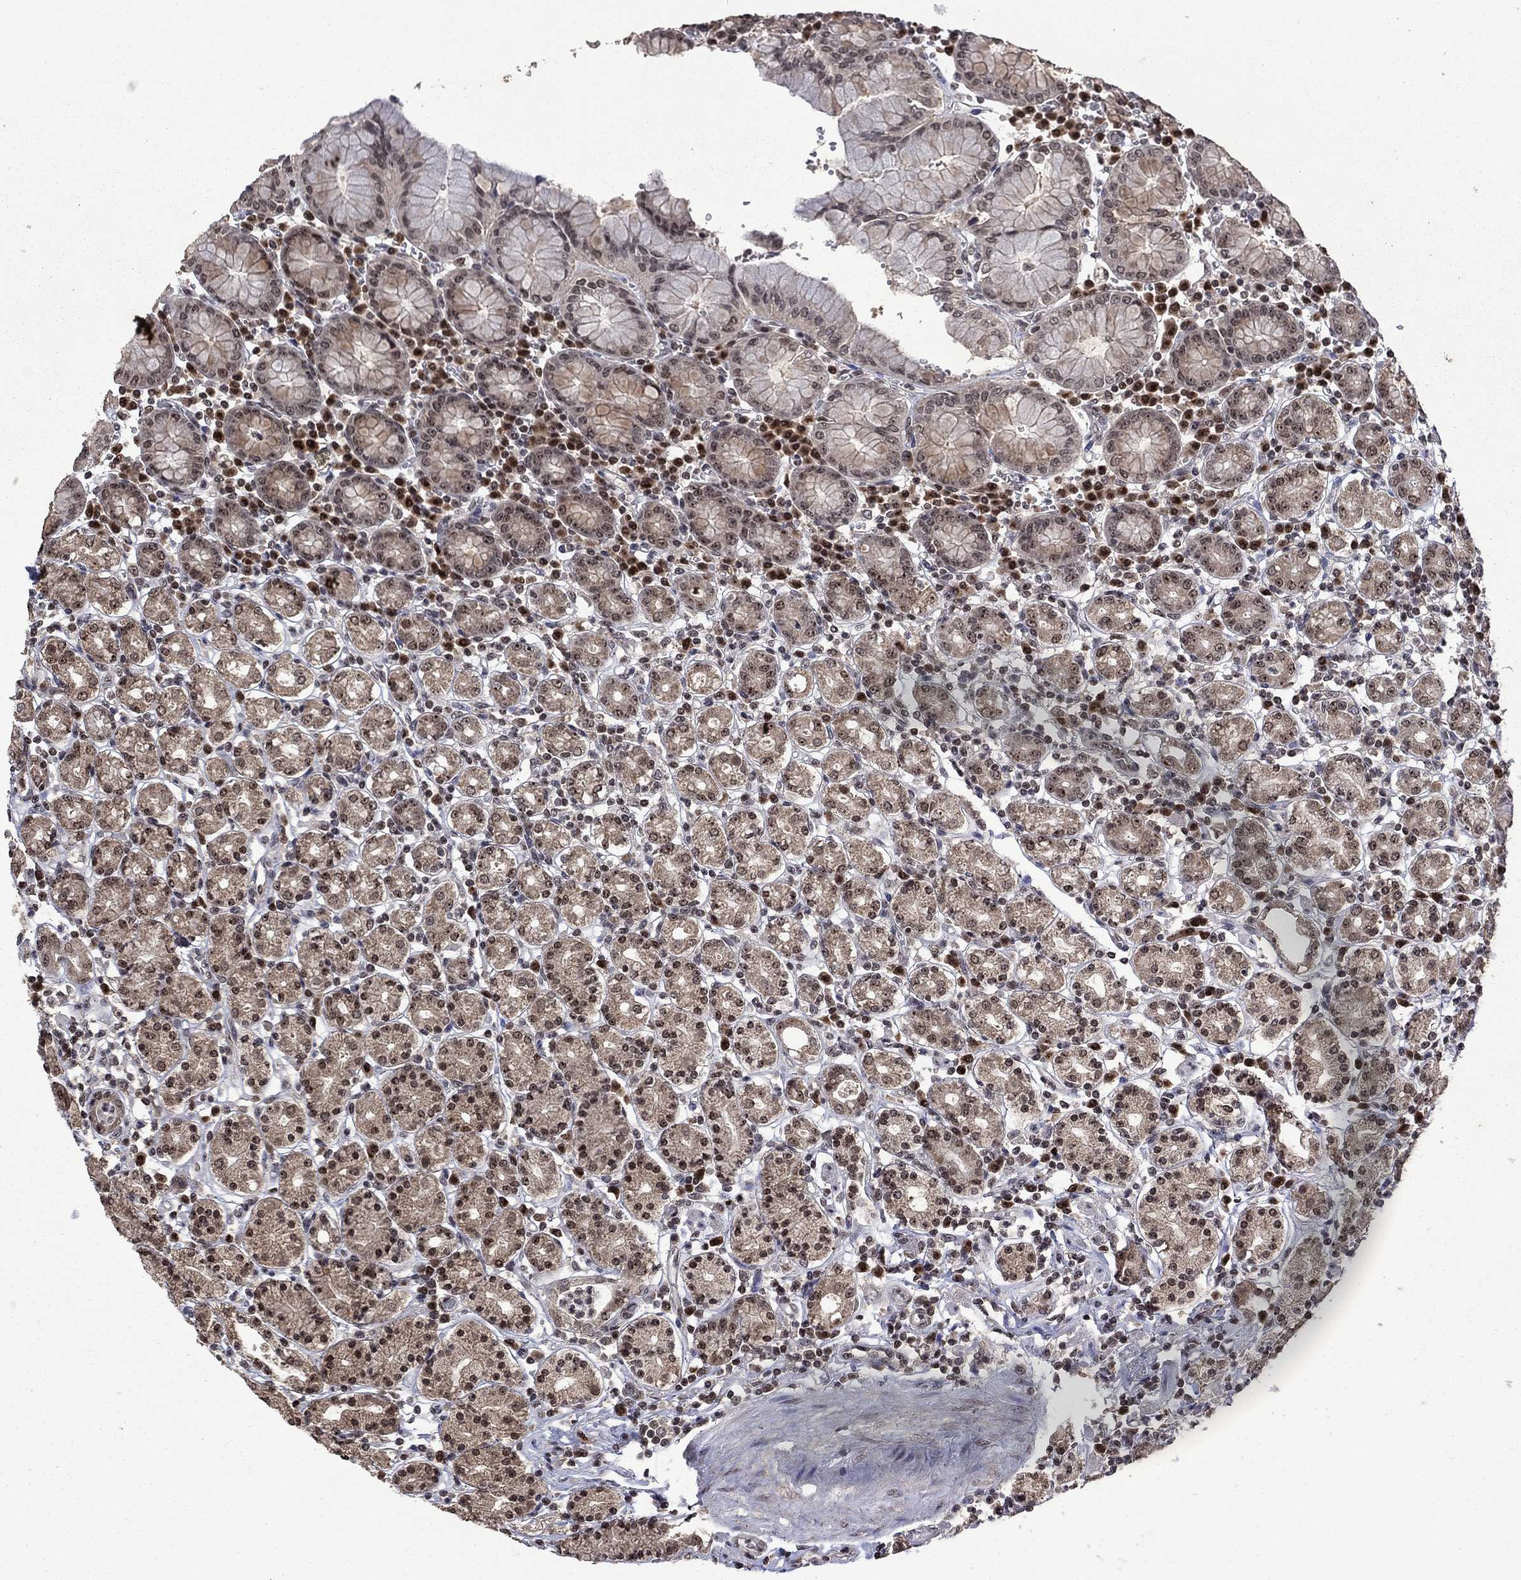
{"staining": {"intensity": "moderate", "quantity": "25%-75%", "location": "cytoplasmic/membranous,nuclear"}, "tissue": "stomach", "cell_type": "Glandular cells", "image_type": "normal", "snomed": [{"axis": "morphology", "description": "Normal tissue, NOS"}, {"axis": "topography", "description": "Stomach, upper"}, {"axis": "topography", "description": "Stomach"}], "caption": "Protein analysis of unremarkable stomach displays moderate cytoplasmic/membranous,nuclear positivity in about 25%-75% of glandular cells.", "gene": "FBLL1", "patient": {"sex": "male", "age": 62}}